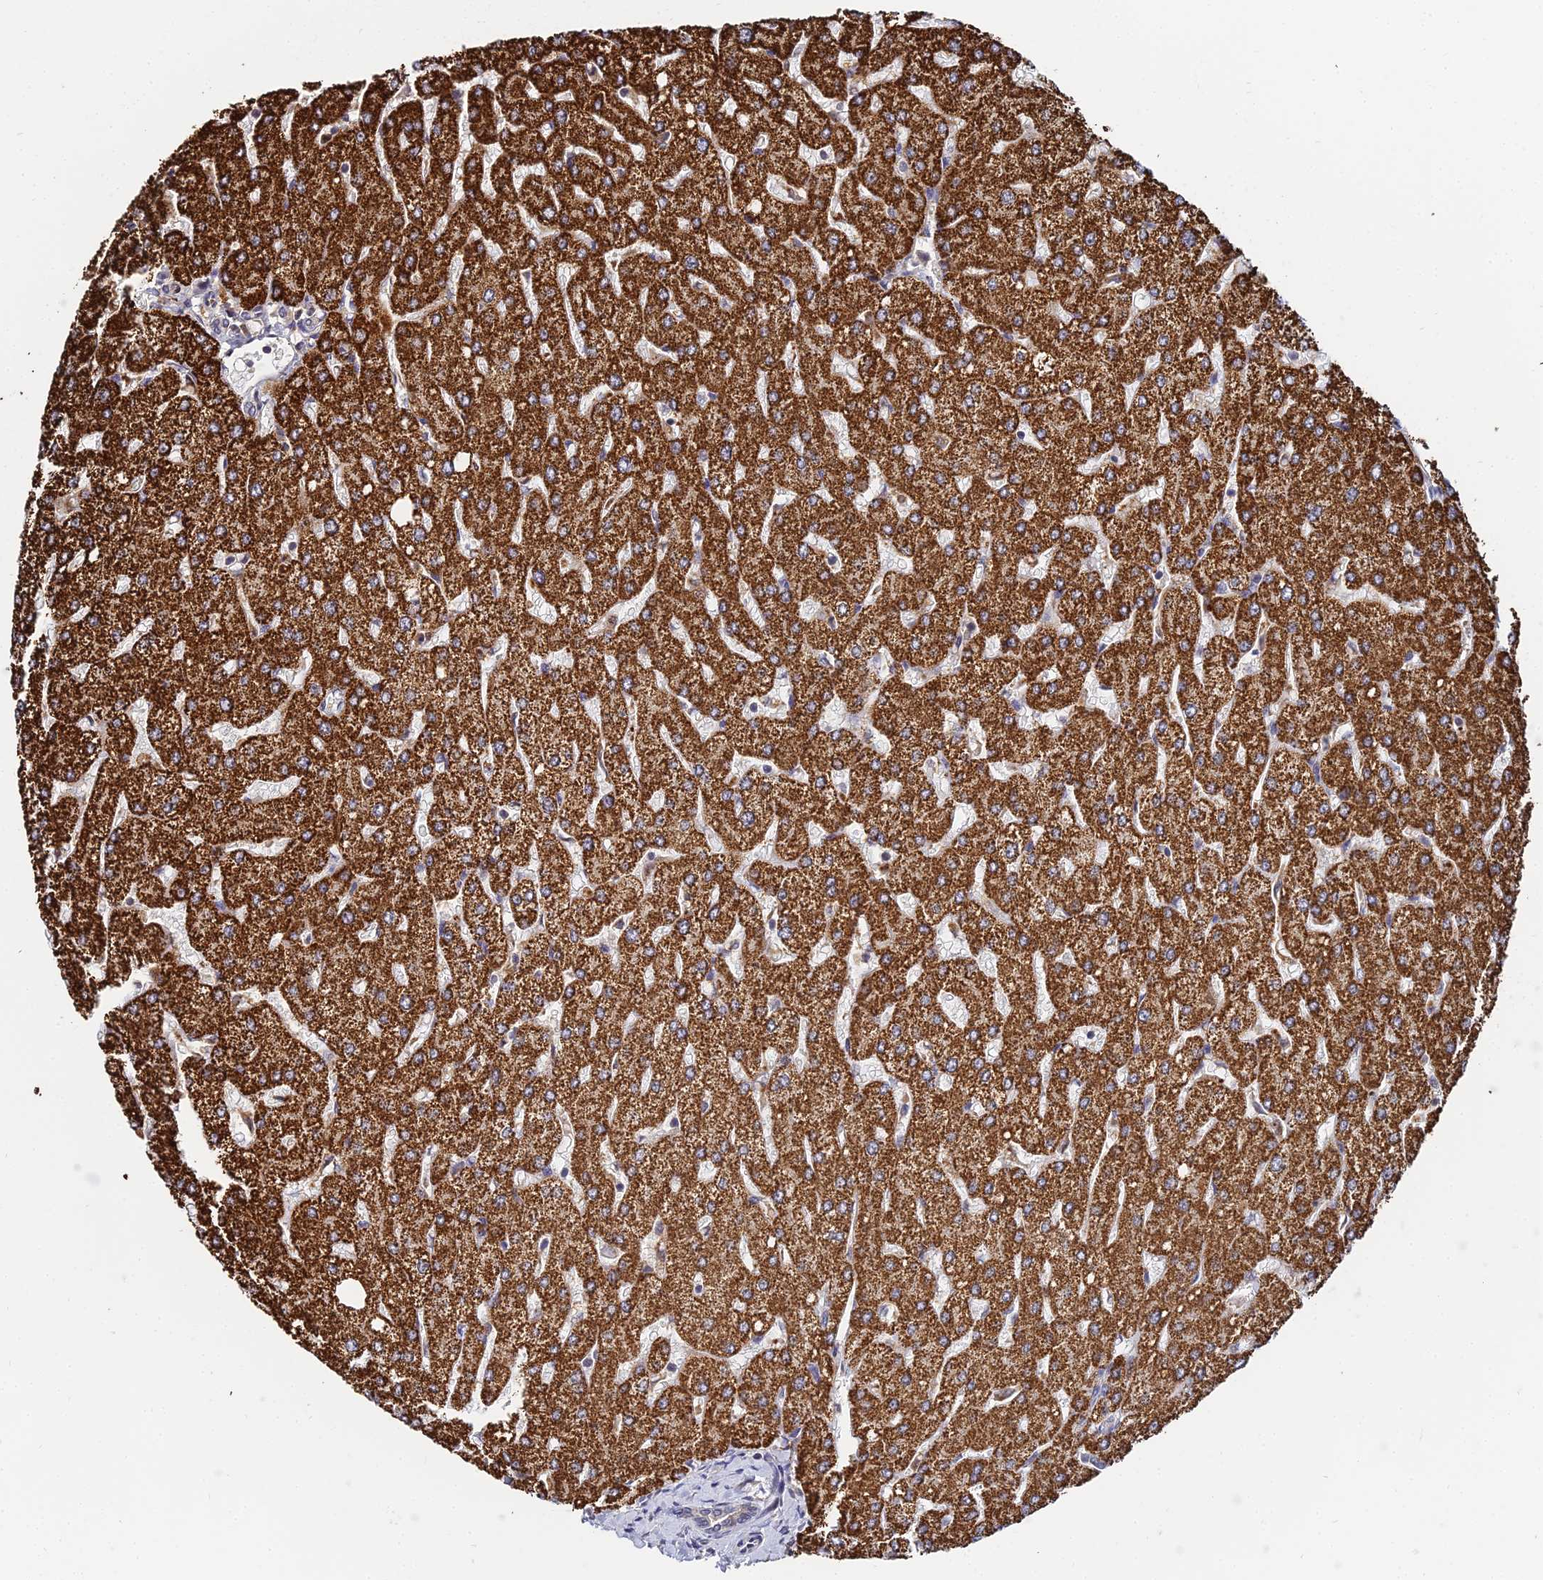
{"staining": {"intensity": "negative", "quantity": "none", "location": "none"}, "tissue": "liver", "cell_type": "Cholangiocytes", "image_type": "normal", "snomed": [{"axis": "morphology", "description": "Normal tissue, NOS"}, {"axis": "topography", "description": "Liver"}], "caption": "High power microscopy photomicrograph of an immunohistochemistry (IHC) histopathology image of normal liver, revealing no significant positivity in cholangiocytes.", "gene": "LSM5", "patient": {"sex": "male", "age": 55}}